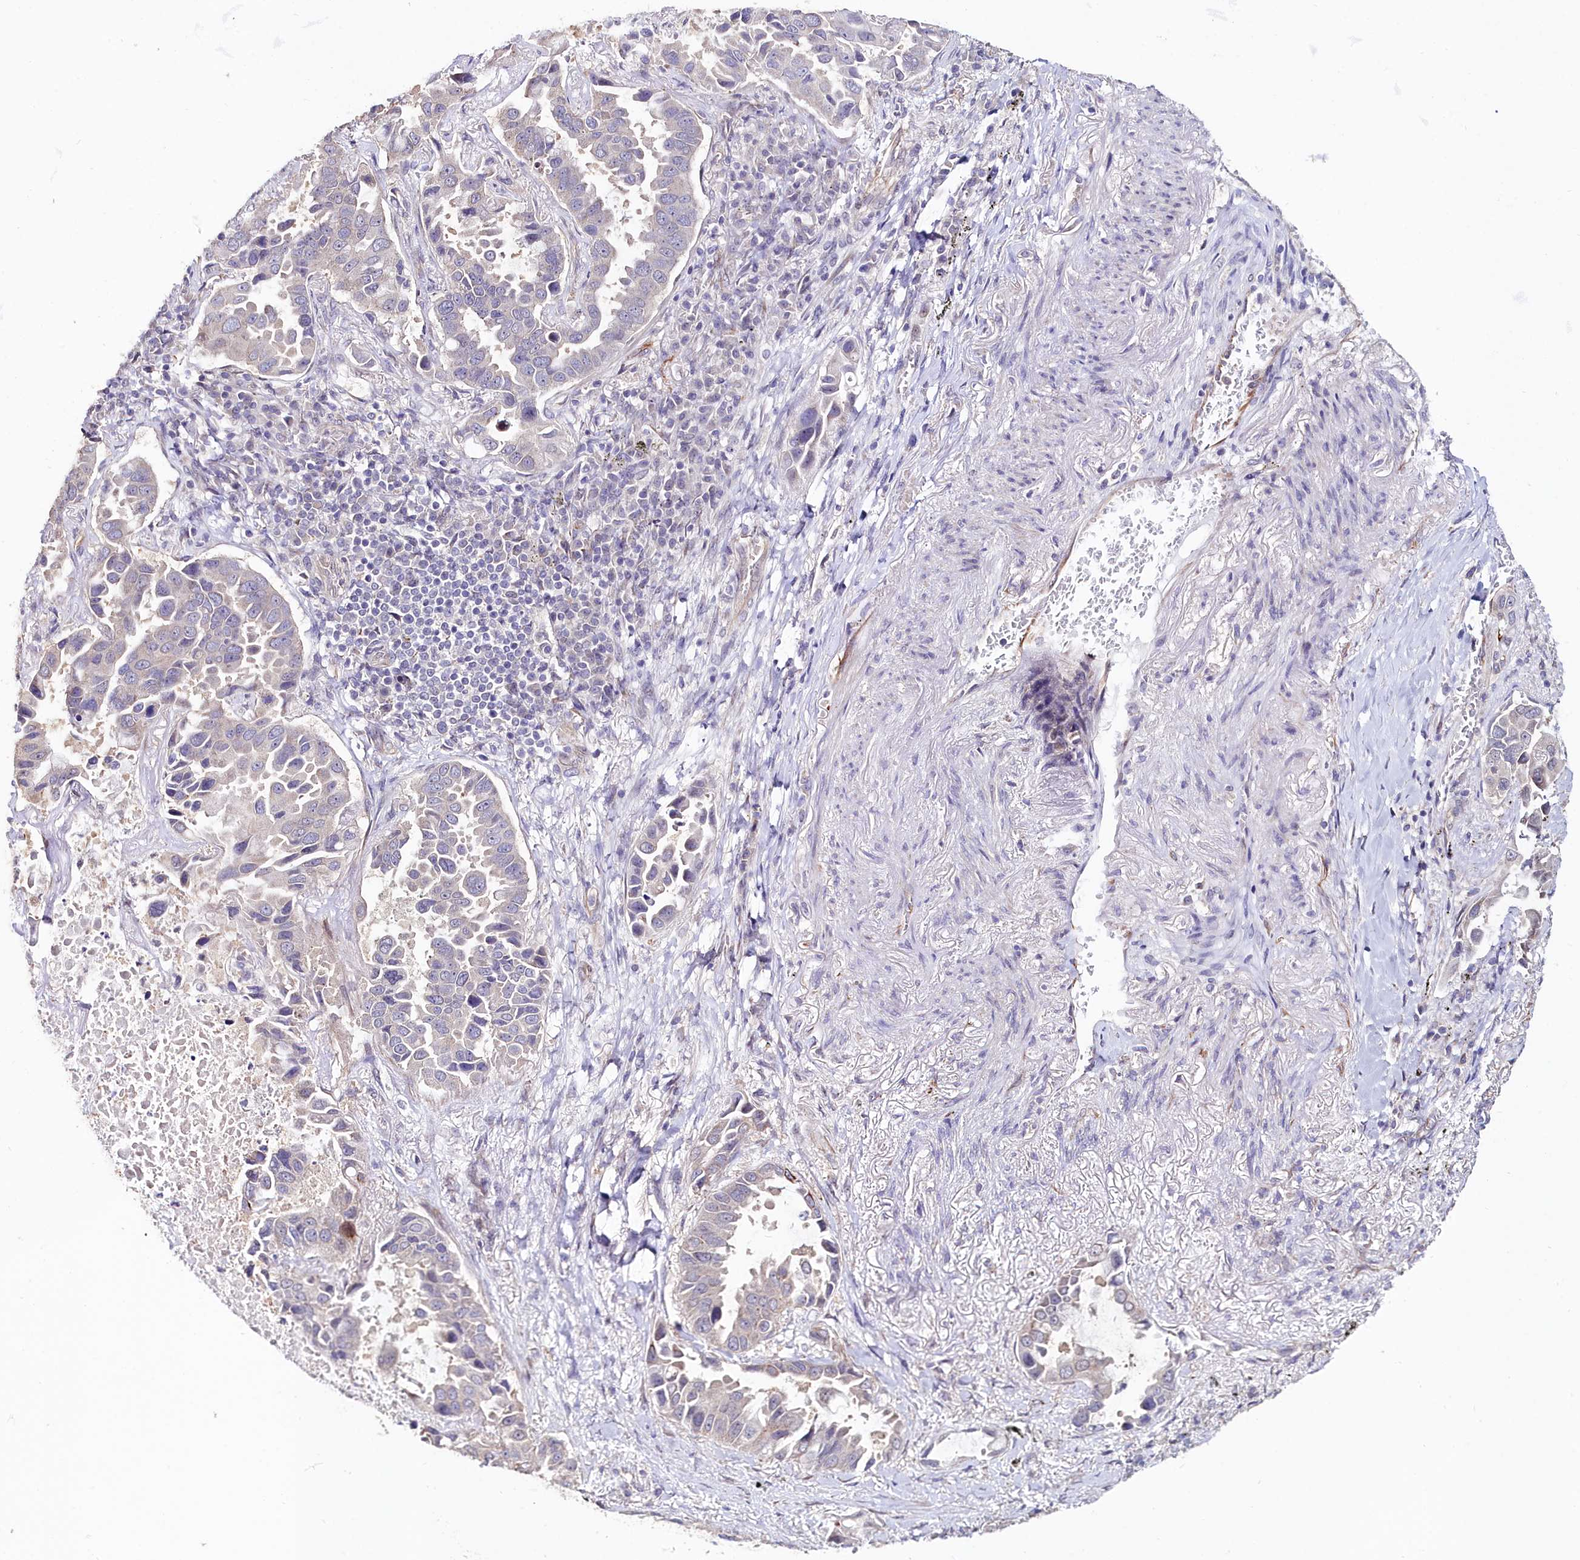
{"staining": {"intensity": "negative", "quantity": "none", "location": "none"}, "tissue": "lung cancer", "cell_type": "Tumor cells", "image_type": "cancer", "snomed": [{"axis": "morphology", "description": "Adenocarcinoma, NOS"}, {"axis": "topography", "description": "Lung"}], "caption": "A photomicrograph of human lung adenocarcinoma is negative for staining in tumor cells.", "gene": "C4orf19", "patient": {"sex": "male", "age": 64}}